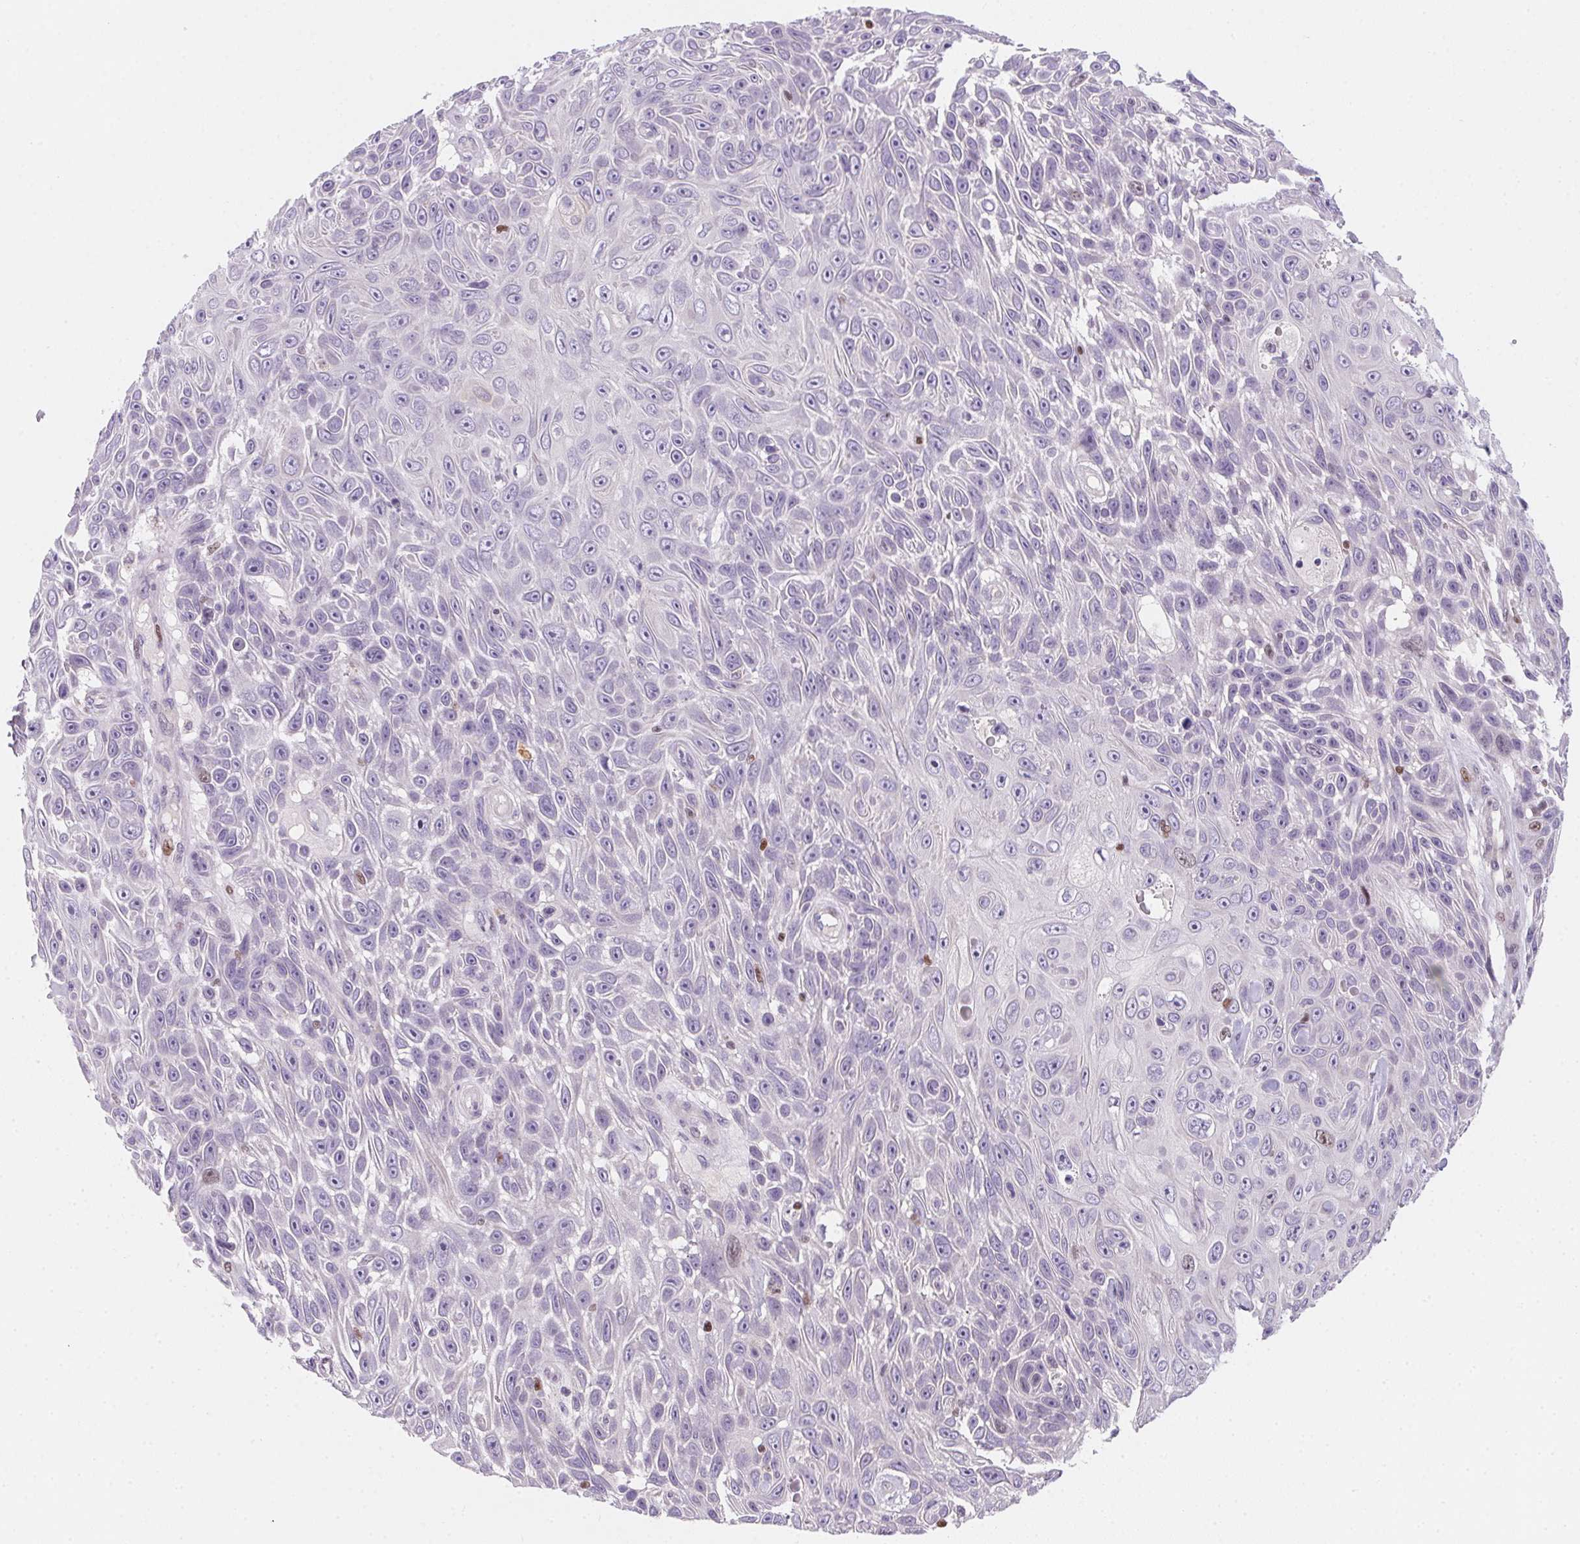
{"staining": {"intensity": "moderate", "quantity": "<25%", "location": "nuclear"}, "tissue": "skin cancer", "cell_type": "Tumor cells", "image_type": "cancer", "snomed": [{"axis": "morphology", "description": "Squamous cell carcinoma, NOS"}, {"axis": "topography", "description": "Skin"}], "caption": "This is a photomicrograph of immunohistochemistry (IHC) staining of skin squamous cell carcinoma, which shows moderate positivity in the nuclear of tumor cells.", "gene": "HELLS", "patient": {"sex": "male", "age": 82}}